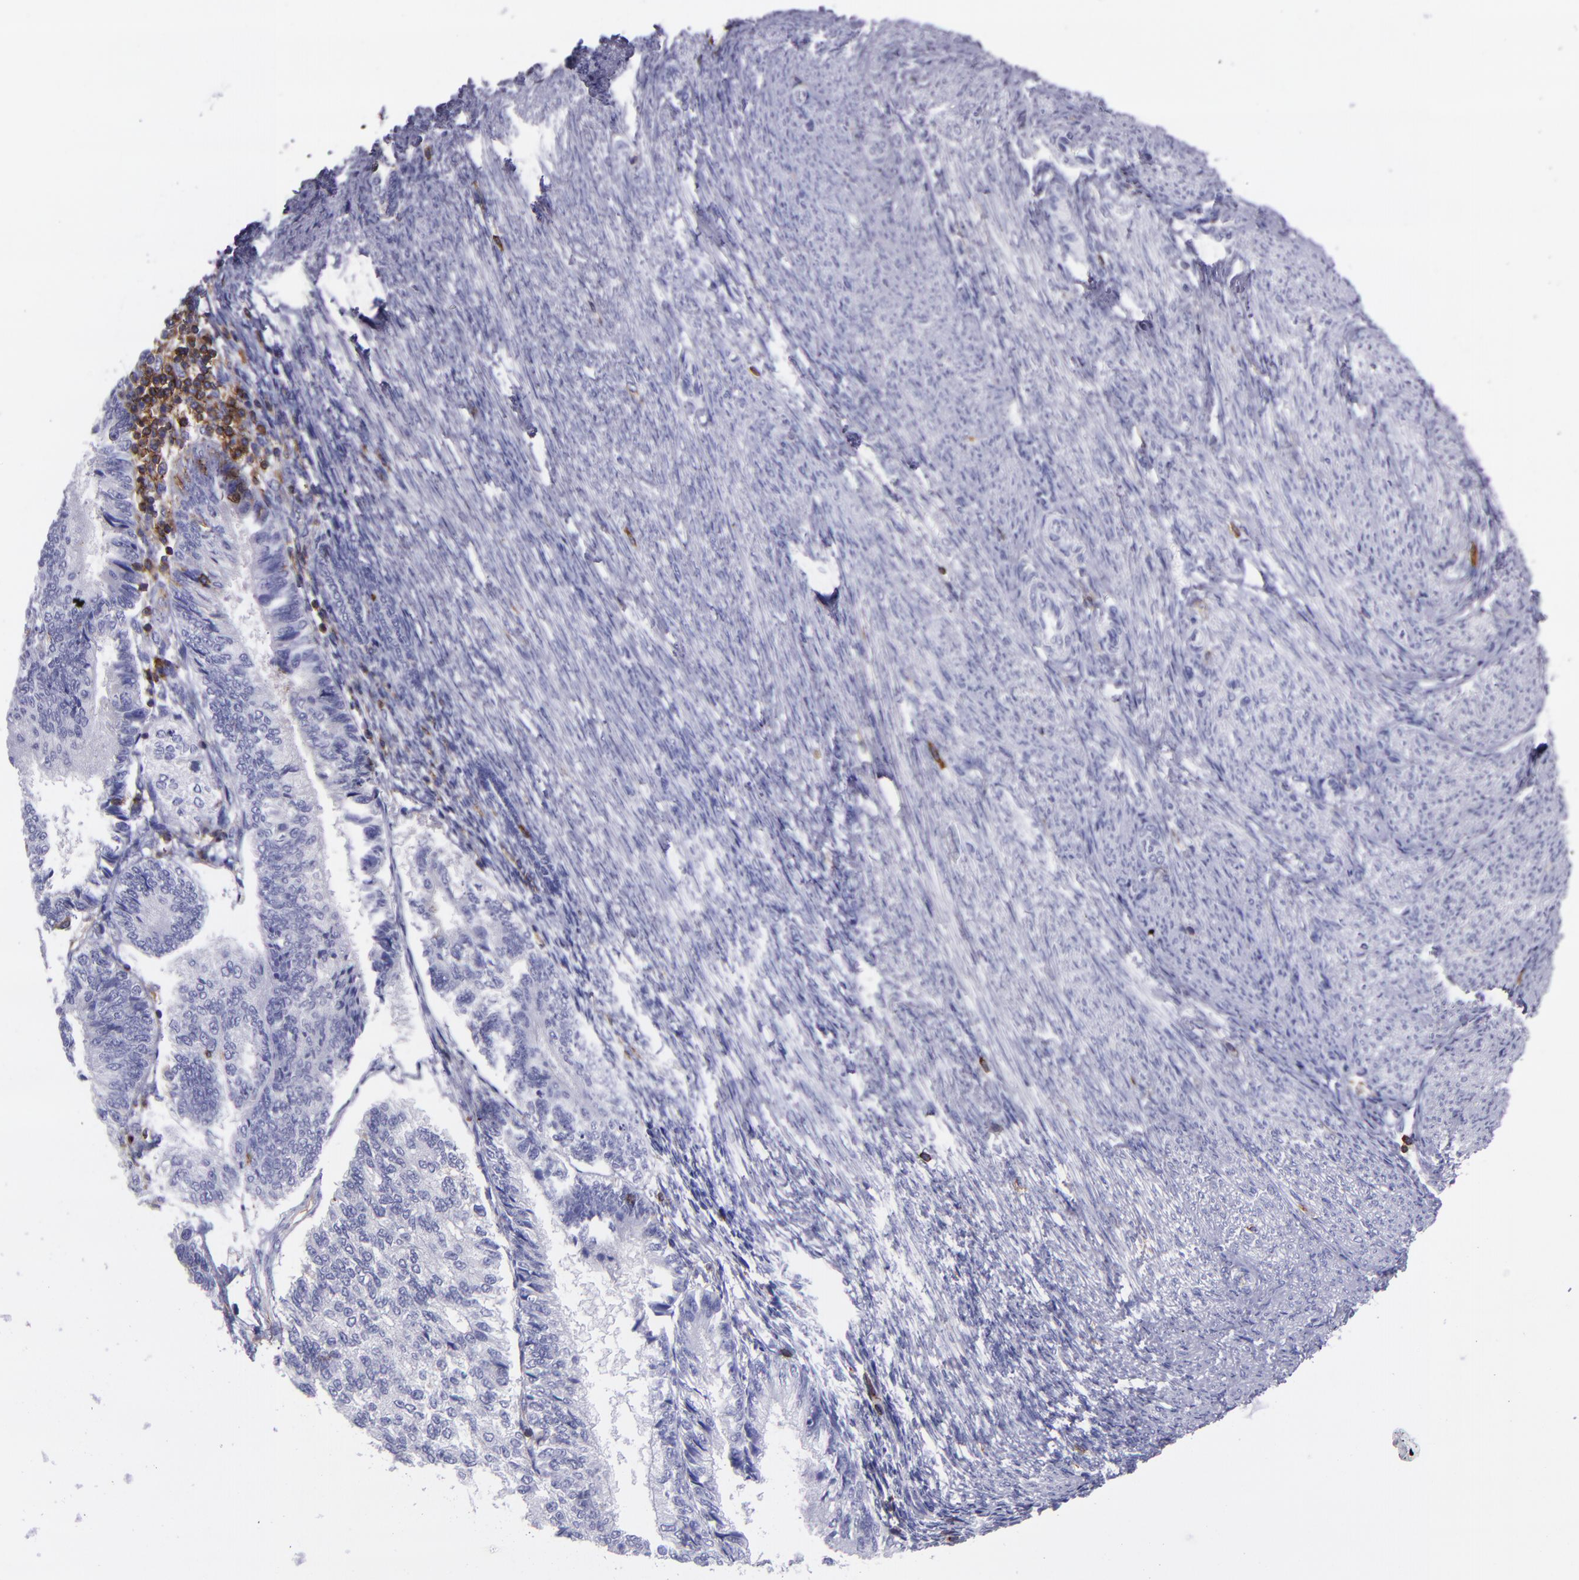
{"staining": {"intensity": "negative", "quantity": "none", "location": "none"}, "tissue": "endometrial cancer", "cell_type": "Tumor cells", "image_type": "cancer", "snomed": [{"axis": "morphology", "description": "Adenocarcinoma, NOS"}, {"axis": "topography", "description": "Endometrium"}], "caption": "The immunohistochemistry photomicrograph has no significant expression in tumor cells of adenocarcinoma (endometrial) tissue. The staining is performed using DAB (3,3'-diaminobenzidine) brown chromogen with nuclei counter-stained in using hematoxylin.", "gene": "ICAM3", "patient": {"sex": "female", "age": 55}}